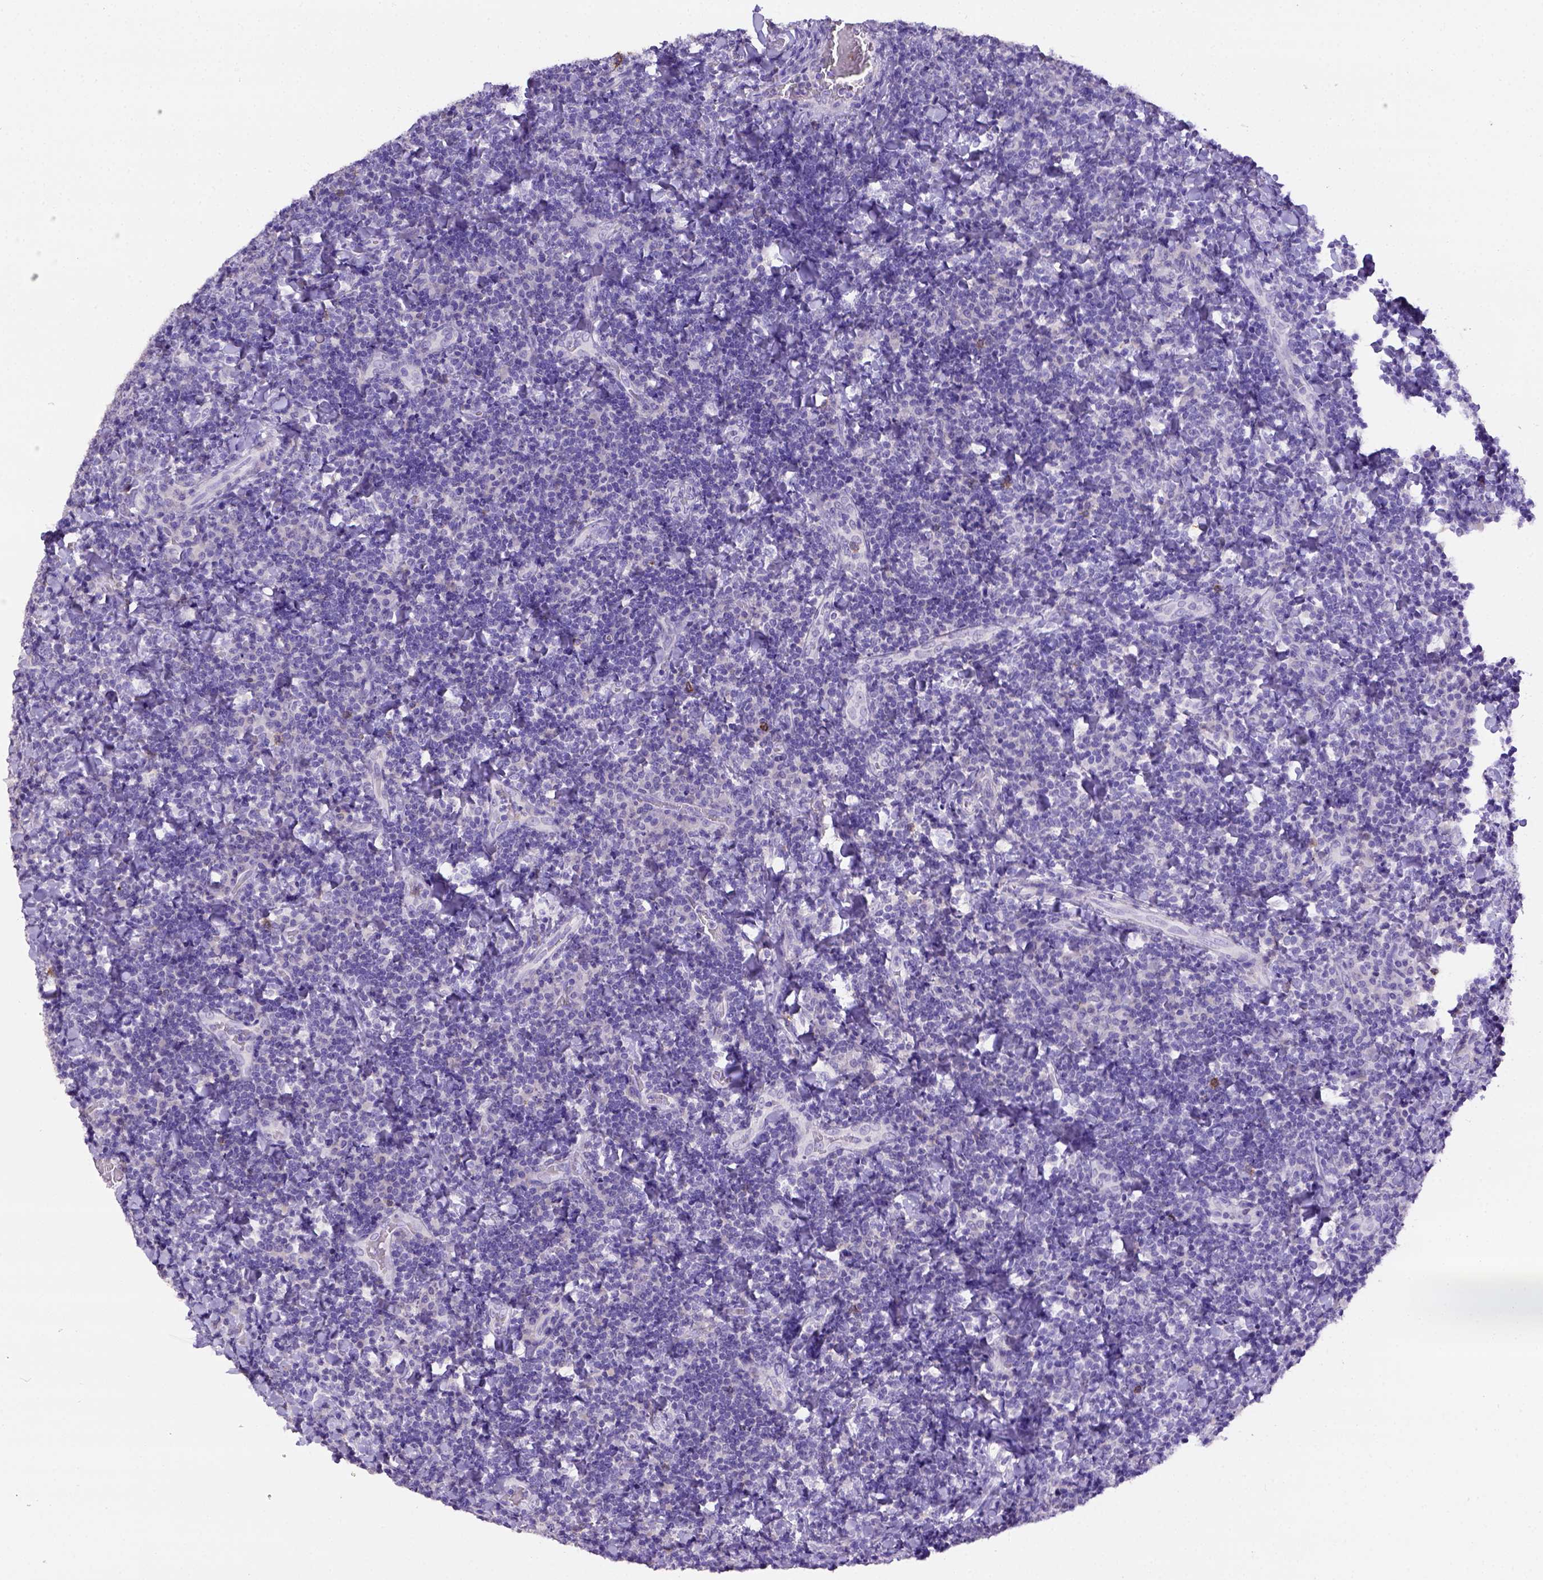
{"staining": {"intensity": "strong", "quantity": "<25%", "location": "cytoplasmic/membranous"}, "tissue": "tonsil", "cell_type": "Germinal center cells", "image_type": "normal", "snomed": [{"axis": "morphology", "description": "Normal tissue, NOS"}, {"axis": "topography", "description": "Tonsil"}], "caption": "High-power microscopy captured an IHC micrograph of unremarkable tonsil, revealing strong cytoplasmic/membranous positivity in approximately <25% of germinal center cells. (DAB (3,3'-diaminobenzidine) IHC, brown staining for protein, blue staining for nuclei).", "gene": "B3GAT1", "patient": {"sex": "male", "age": 17}}